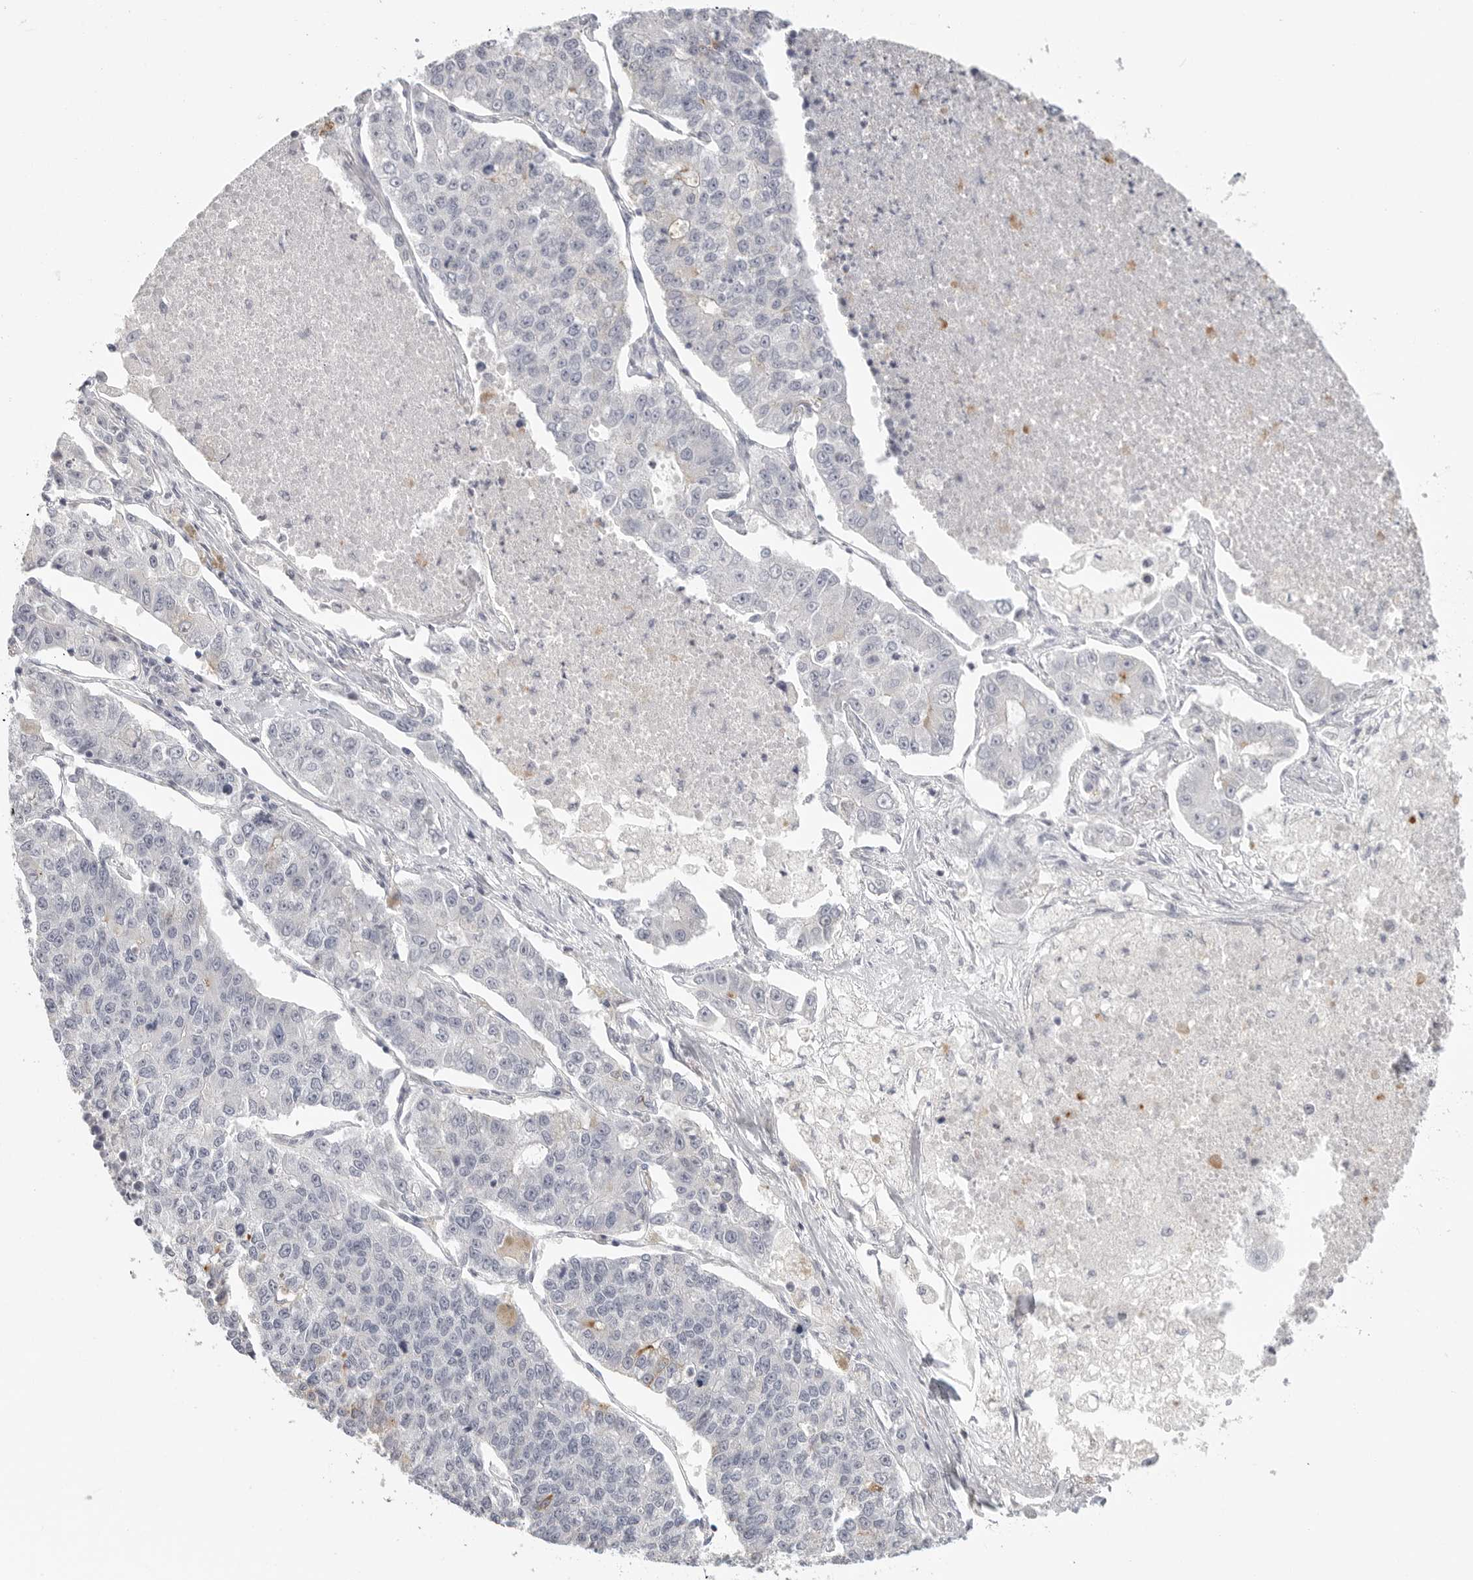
{"staining": {"intensity": "negative", "quantity": "none", "location": "none"}, "tissue": "lung cancer", "cell_type": "Tumor cells", "image_type": "cancer", "snomed": [{"axis": "morphology", "description": "Adenocarcinoma, NOS"}, {"axis": "topography", "description": "Lung"}], "caption": "The histopathology image exhibits no significant positivity in tumor cells of lung cancer (adenocarcinoma). (DAB (3,3'-diaminobenzidine) immunohistochemistry, high magnification).", "gene": "HMGCS2", "patient": {"sex": "male", "age": 49}}